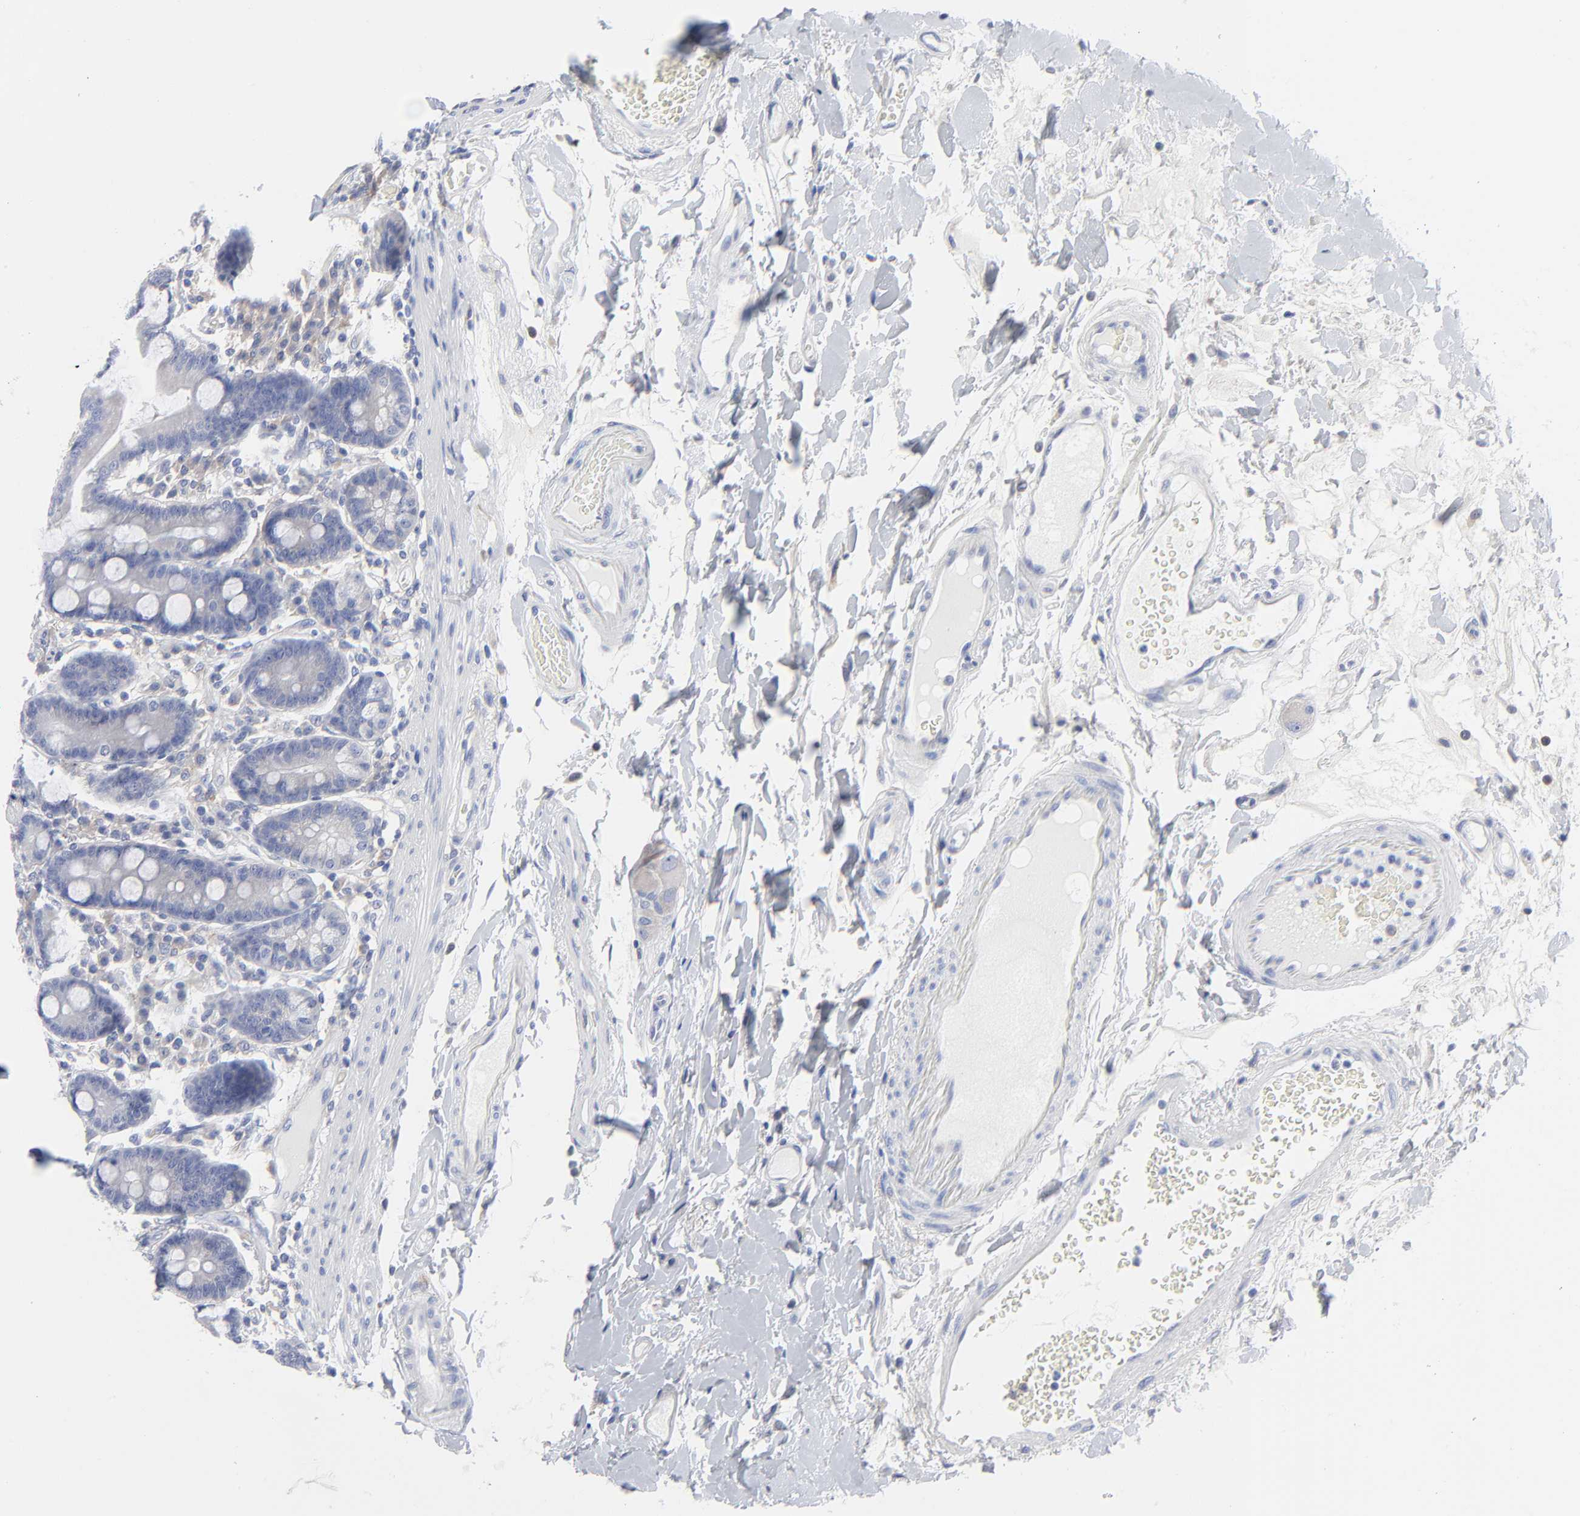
{"staining": {"intensity": "negative", "quantity": "none", "location": "none"}, "tissue": "duodenum", "cell_type": "Glandular cells", "image_type": "normal", "snomed": [{"axis": "morphology", "description": "Normal tissue, NOS"}, {"axis": "topography", "description": "Duodenum"}], "caption": "Immunohistochemistry (IHC) photomicrograph of benign duodenum: human duodenum stained with DAB reveals no significant protein staining in glandular cells. (DAB immunohistochemistry (IHC) visualized using brightfield microscopy, high magnification).", "gene": "STAT2", "patient": {"sex": "female", "age": 64}}